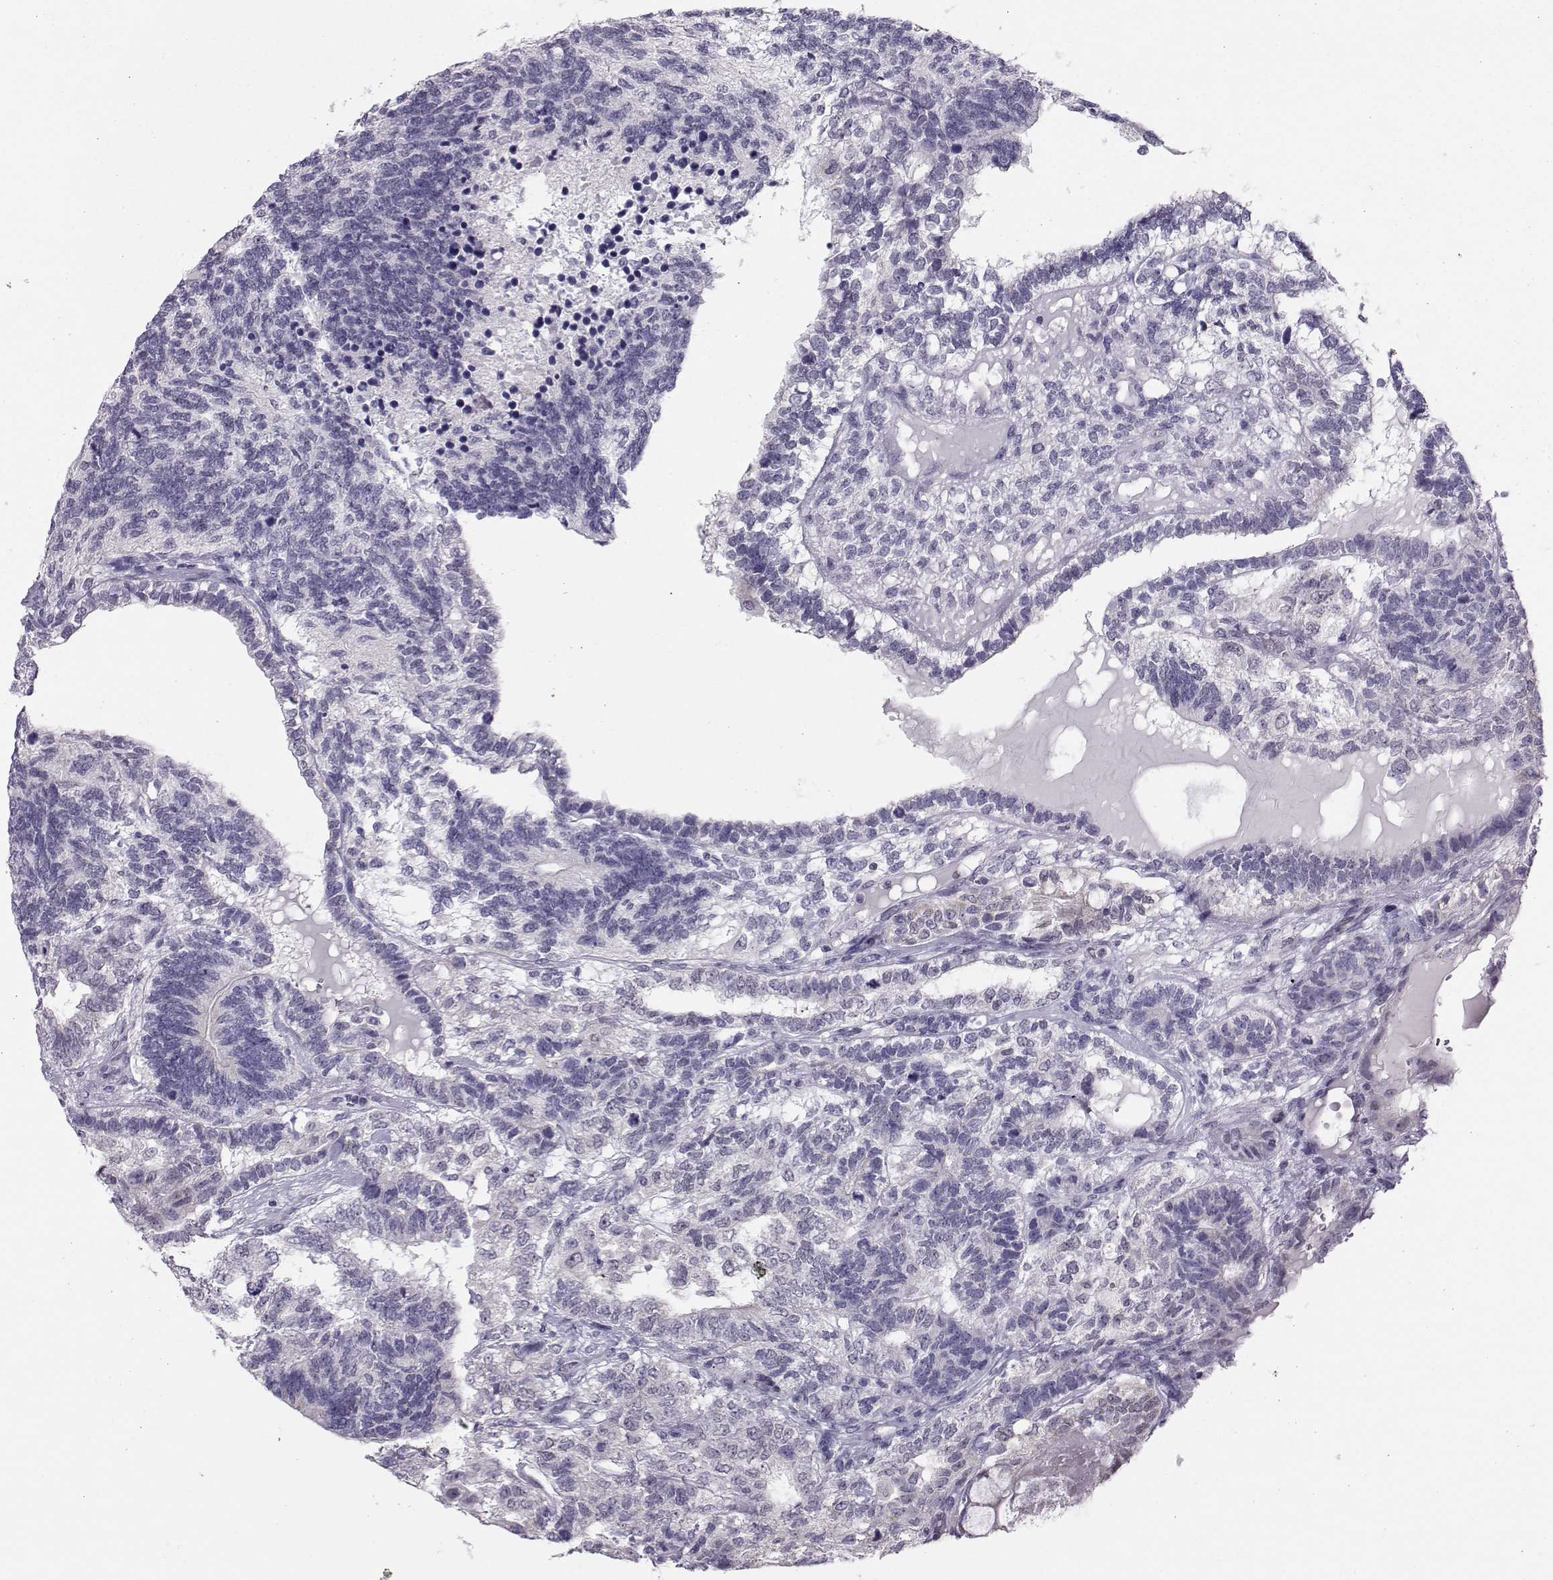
{"staining": {"intensity": "negative", "quantity": "none", "location": "none"}, "tissue": "testis cancer", "cell_type": "Tumor cells", "image_type": "cancer", "snomed": [{"axis": "morphology", "description": "Seminoma, NOS"}, {"axis": "morphology", "description": "Carcinoma, Embryonal, NOS"}, {"axis": "topography", "description": "Testis"}], "caption": "This is an immunohistochemistry (IHC) micrograph of human embryonal carcinoma (testis). There is no expression in tumor cells.", "gene": "DNAAF1", "patient": {"sex": "male", "age": 41}}